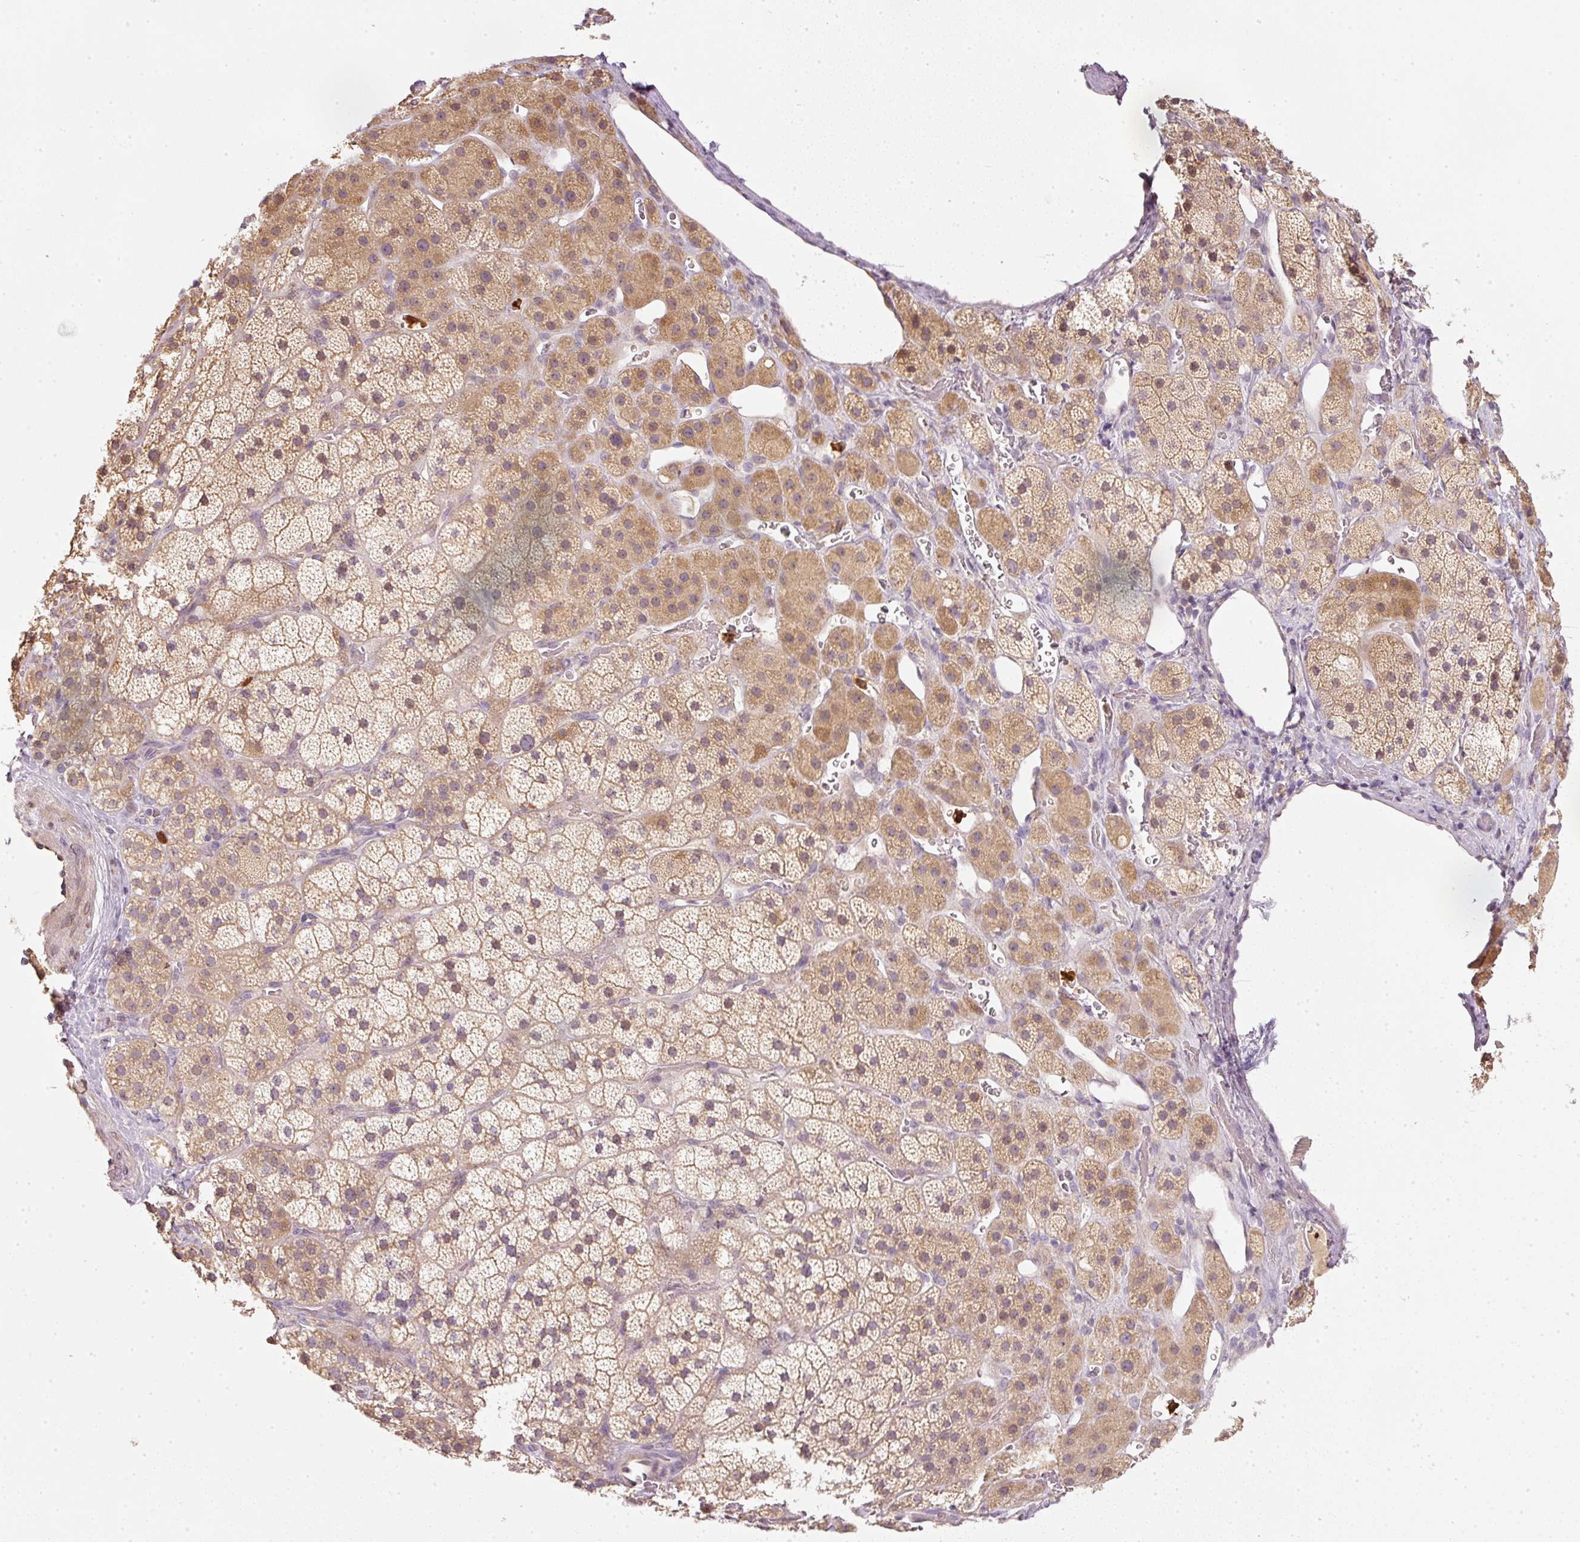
{"staining": {"intensity": "moderate", "quantity": ">75%", "location": "cytoplasmic/membranous"}, "tissue": "adrenal gland", "cell_type": "Glandular cells", "image_type": "normal", "snomed": [{"axis": "morphology", "description": "Normal tissue, NOS"}, {"axis": "topography", "description": "Adrenal gland"}], "caption": "The image exhibits staining of unremarkable adrenal gland, revealing moderate cytoplasmic/membranous protein positivity (brown color) within glandular cells.", "gene": "CTTNBP2", "patient": {"sex": "male", "age": 57}}